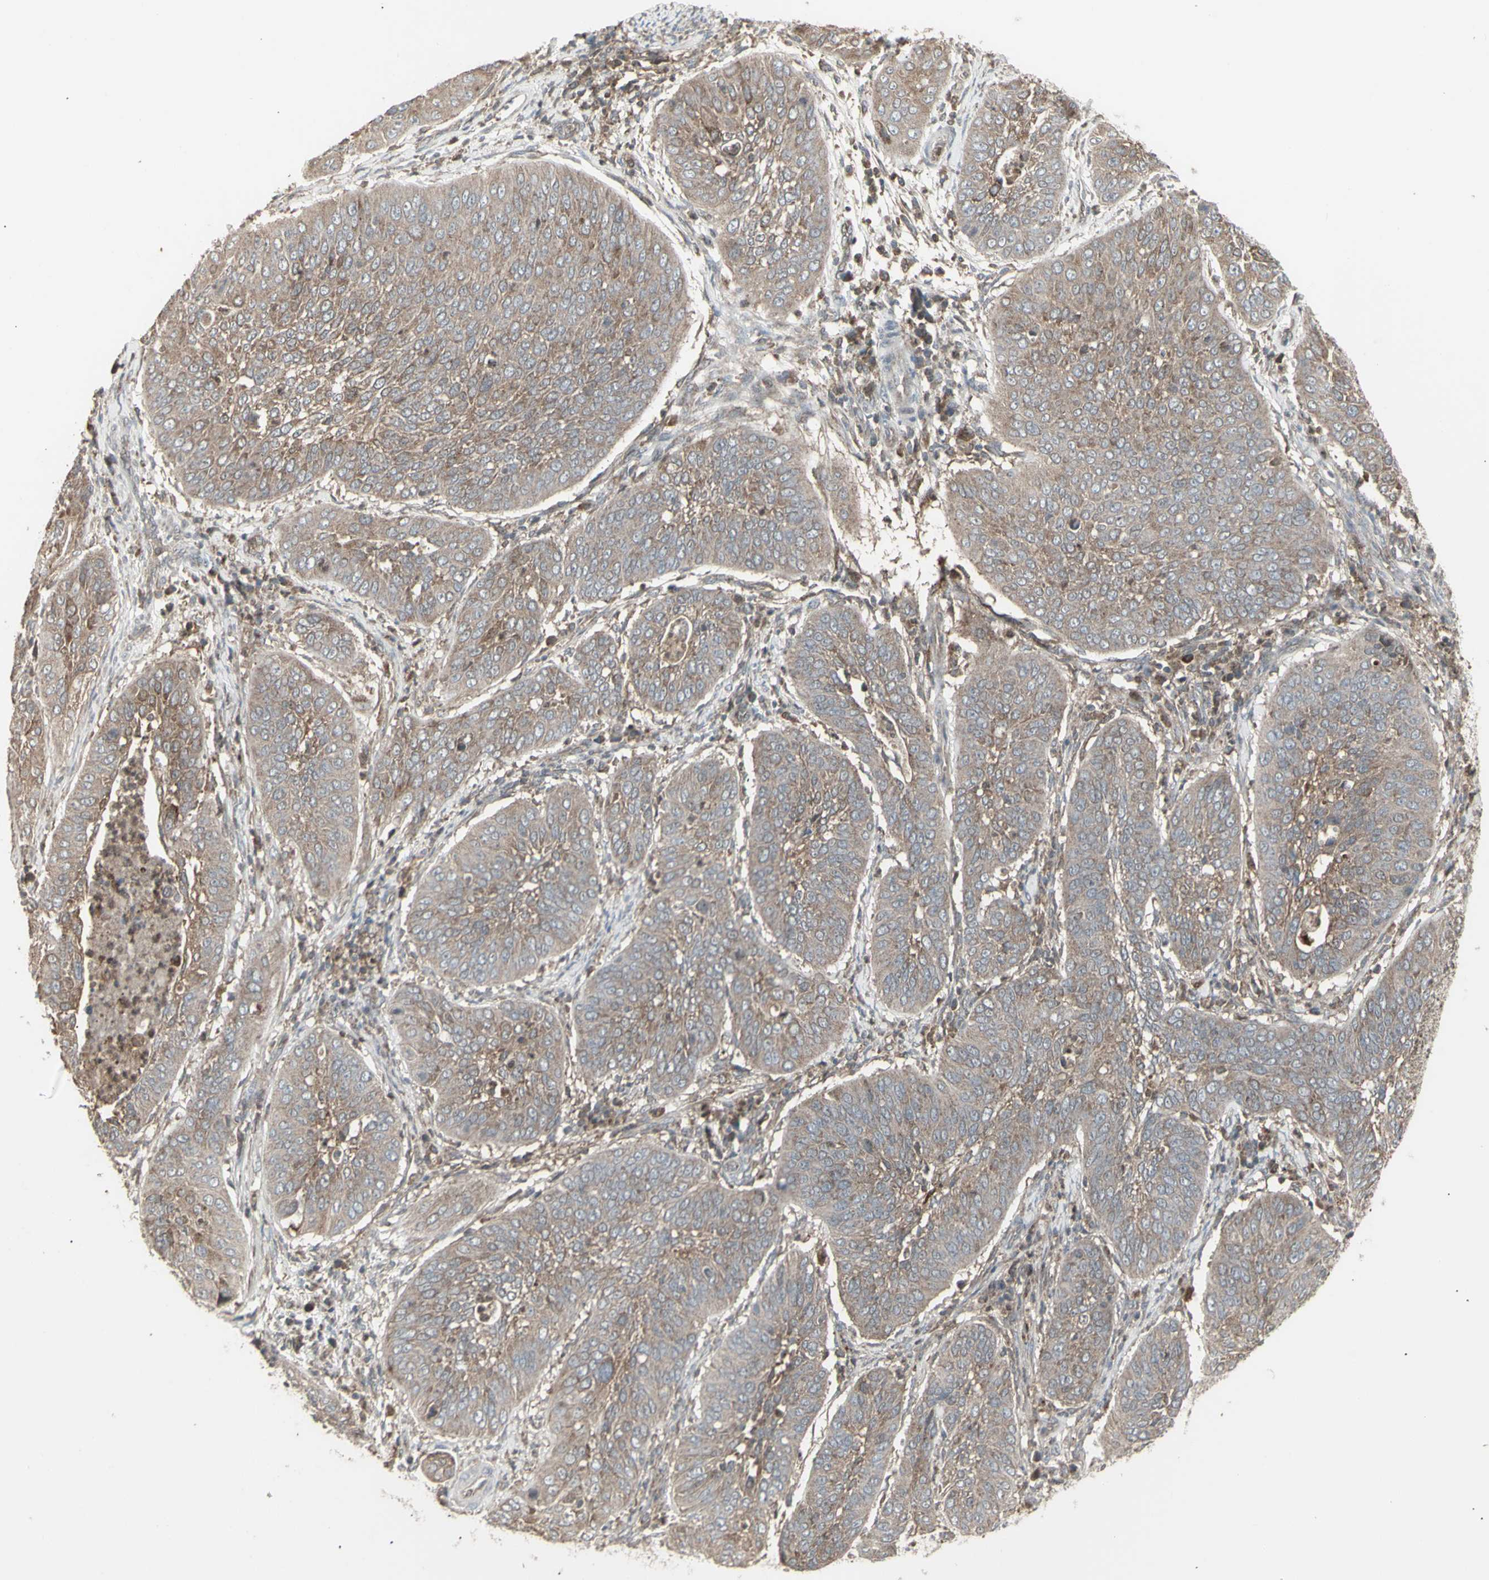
{"staining": {"intensity": "moderate", "quantity": ">75%", "location": "cytoplasmic/membranous"}, "tissue": "cervical cancer", "cell_type": "Tumor cells", "image_type": "cancer", "snomed": [{"axis": "morphology", "description": "Normal tissue, NOS"}, {"axis": "morphology", "description": "Squamous cell carcinoma, NOS"}, {"axis": "topography", "description": "Cervix"}], "caption": "There is medium levels of moderate cytoplasmic/membranous positivity in tumor cells of cervical cancer (squamous cell carcinoma), as demonstrated by immunohistochemical staining (brown color).", "gene": "RNASEL", "patient": {"sex": "female", "age": 39}}